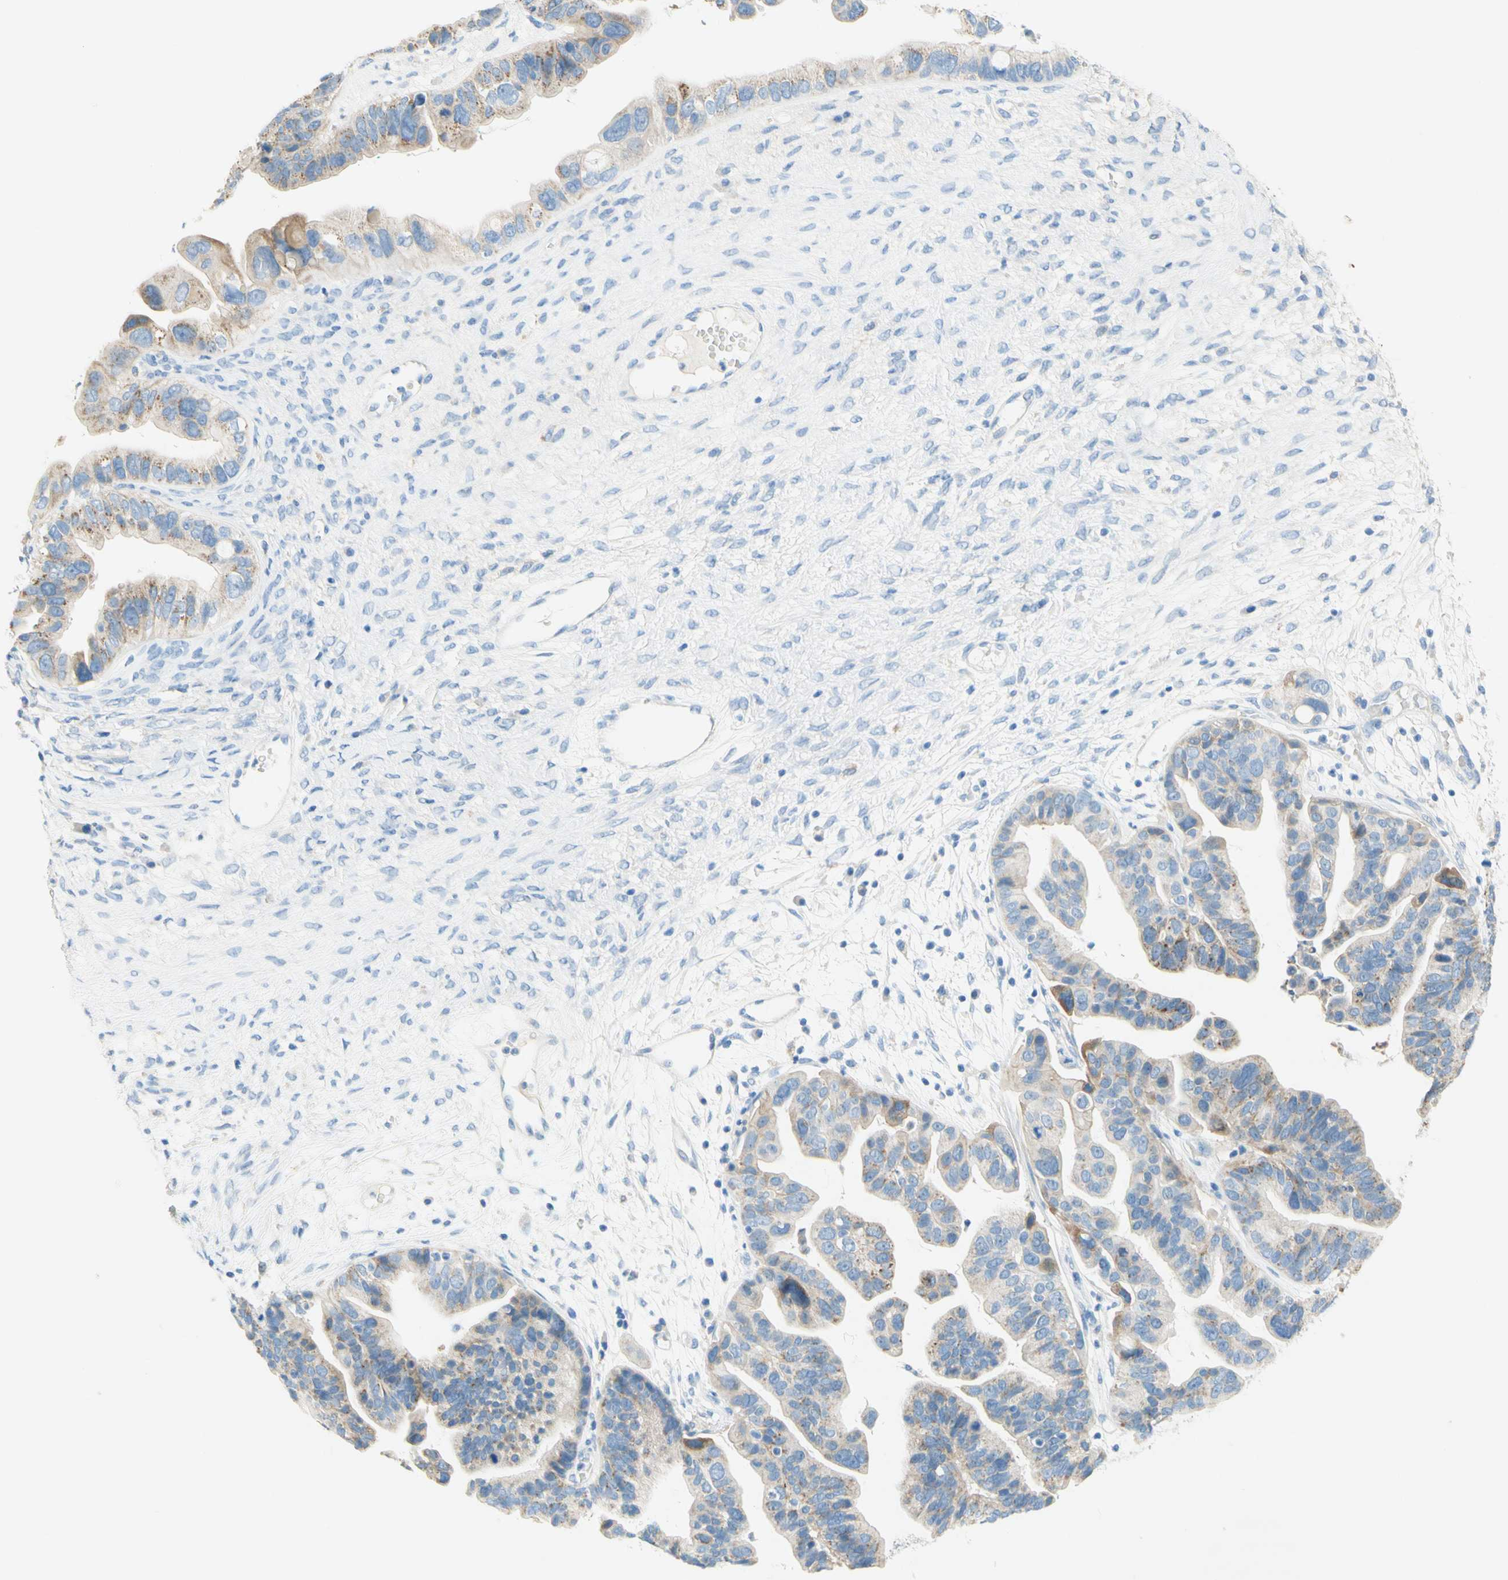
{"staining": {"intensity": "weak", "quantity": "25%-75%", "location": "cytoplasmic/membranous"}, "tissue": "ovarian cancer", "cell_type": "Tumor cells", "image_type": "cancer", "snomed": [{"axis": "morphology", "description": "Cystadenocarcinoma, serous, NOS"}, {"axis": "topography", "description": "Ovary"}], "caption": "Protein expression analysis of ovarian serous cystadenocarcinoma exhibits weak cytoplasmic/membranous staining in about 25%-75% of tumor cells.", "gene": "POLR2J3", "patient": {"sex": "female", "age": 56}}